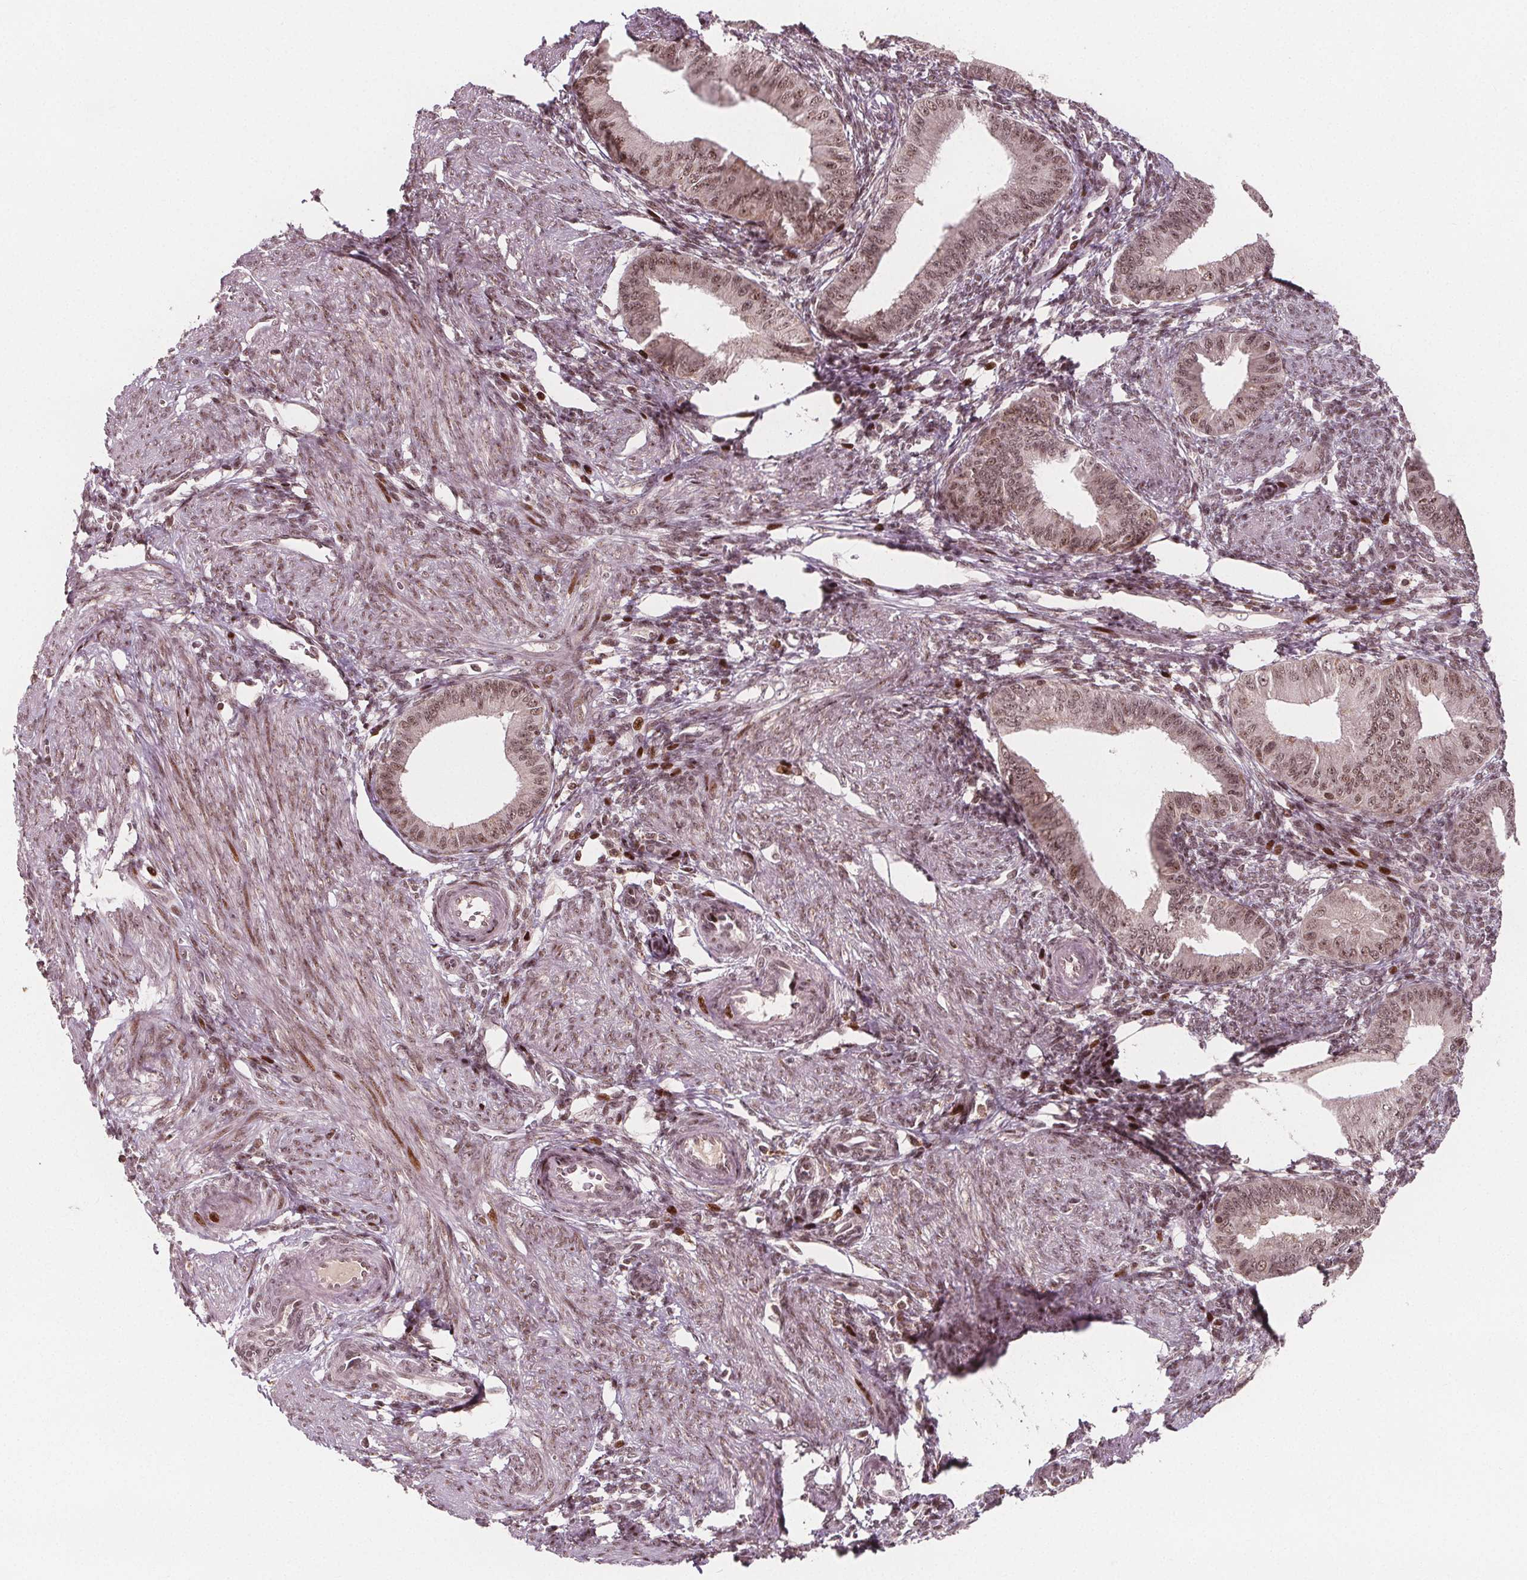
{"staining": {"intensity": "moderate", "quantity": "25%-75%", "location": "nuclear"}, "tissue": "endometrium", "cell_type": "Cells in endometrial stroma", "image_type": "normal", "snomed": [{"axis": "morphology", "description": "Normal tissue, NOS"}, {"axis": "topography", "description": "Endometrium"}], "caption": "Cells in endometrial stroma show medium levels of moderate nuclear expression in approximately 25%-75% of cells in unremarkable endometrium. (IHC, brightfield microscopy, high magnification).", "gene": "SNRNP35", "patient": {"sex": "female", "age": 39}}